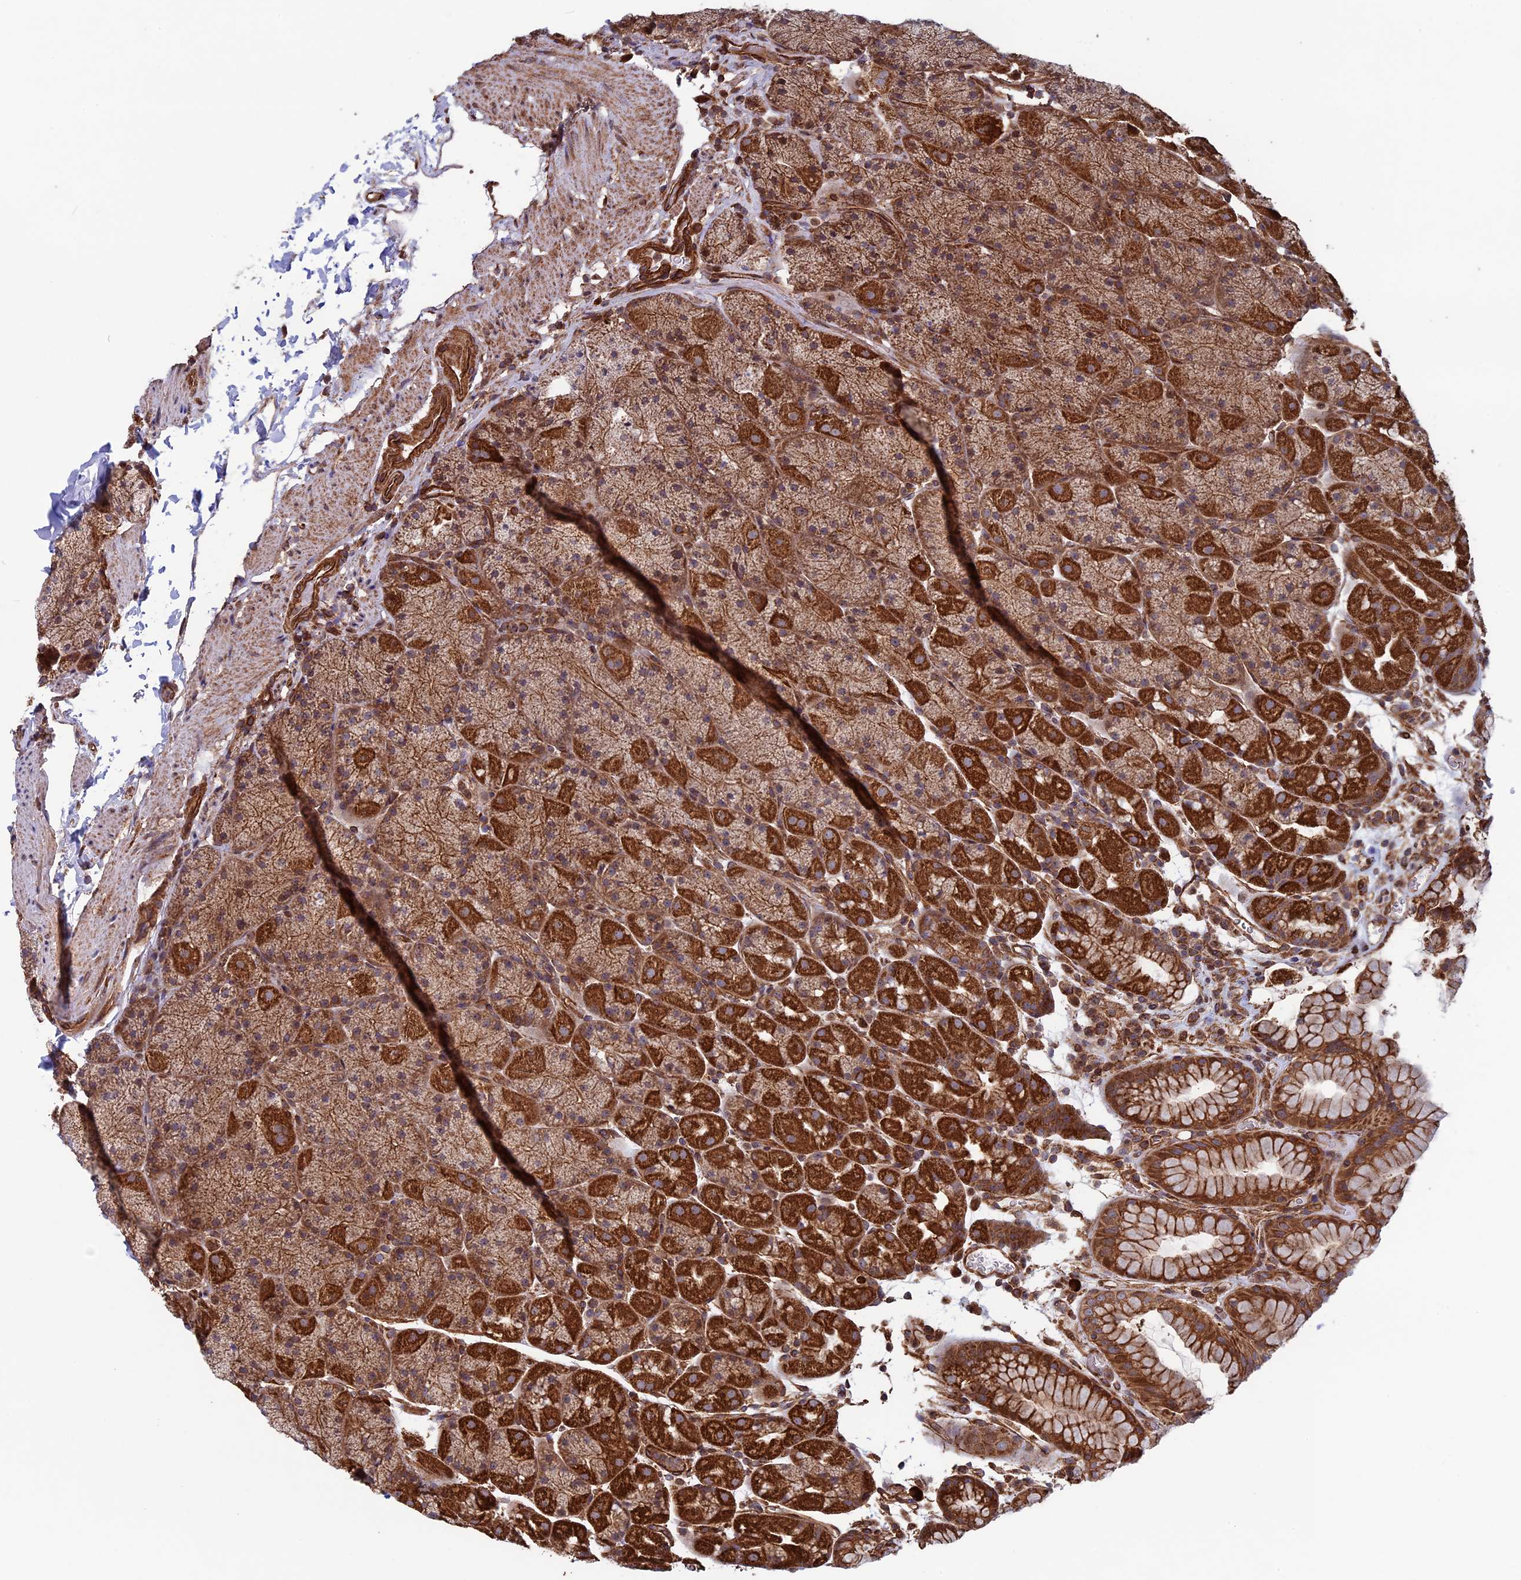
{"staining": {"intensity": "strong", "quantity": "25%-75%", "location": "cytoplasmic/membranous"}, "tissue": "stomach", "cell_type": "Glandular cells", "image_type": "normal", "snomed": [{"axis": "morphology", "description": "Normal tissue, NOS"}, {"axis": "topography", "description": "Stomach, upper"}, {"axis": "topography", "description": "Stomach, lower"}], "caption": "This image shows normal stomach stained with IHC to label a protein in brown. The cytoplasmic/membranous of glandular cells show strong positivity for the protein. Nuclei are counter-stained blue.", "gene": "CCDC8", "patient": {"sex": "male", "age": 67}}